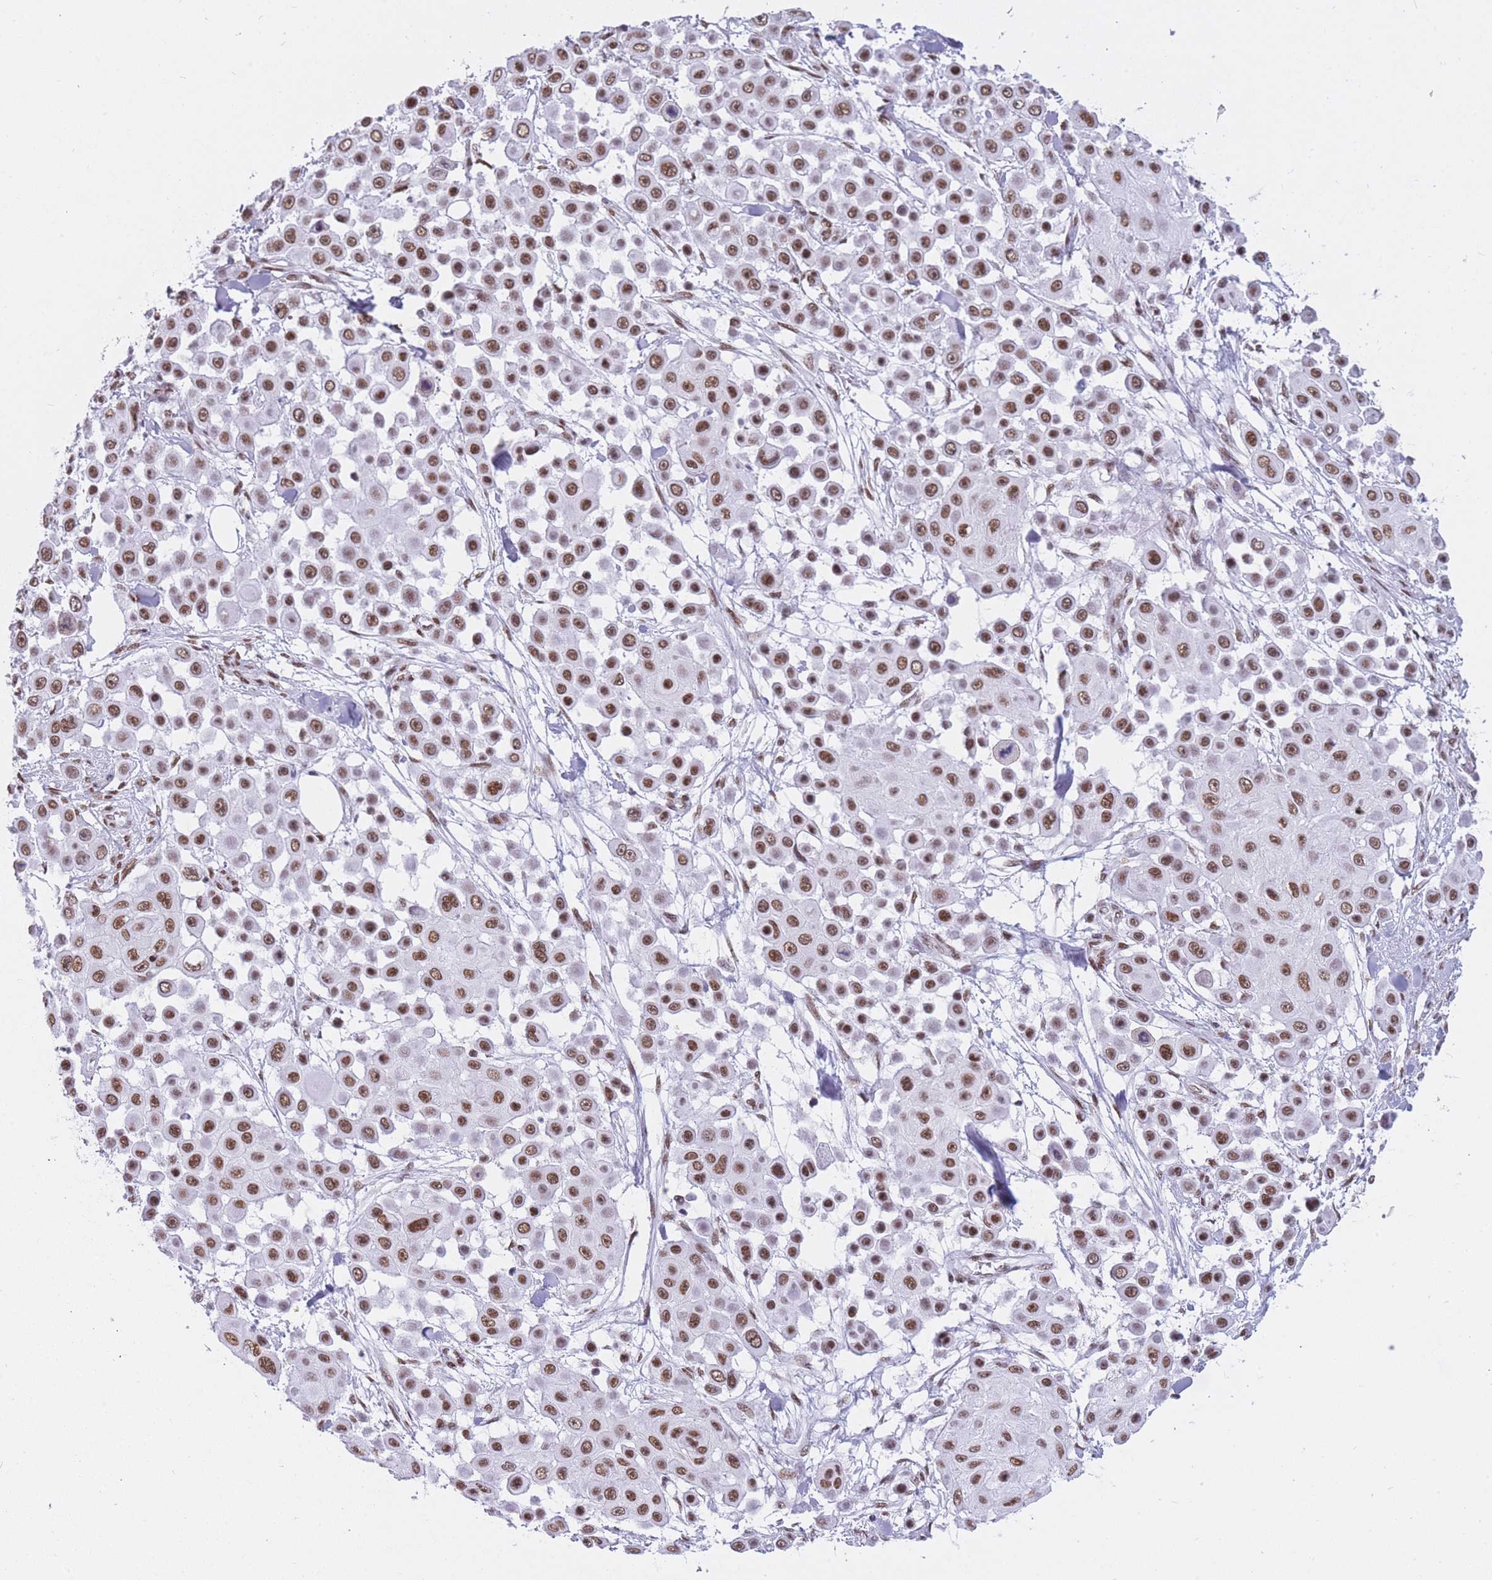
{"staining": {"intensity": "moderate", "quantity": ">75%", "location": "nuclear"}, "tissue": "skin cancer", "cell_type": "Tumor cells", "image_type": "cancer", "snomed": [{"axis": "morphology", "description": "Squamous cell carcinoma, NOS"}, {"axis": "topography", "description": "Skin"}], "caption": "Protein expression analysis of human skin squamous cell carcinoma reveals moderate nuclear staining in about >75% of tumor cells. (Brightfield microscopy of DAB IHC at high magnification).", "gene": "HNRNPUL1", "patient": {"sex": "male", "age": 67}}